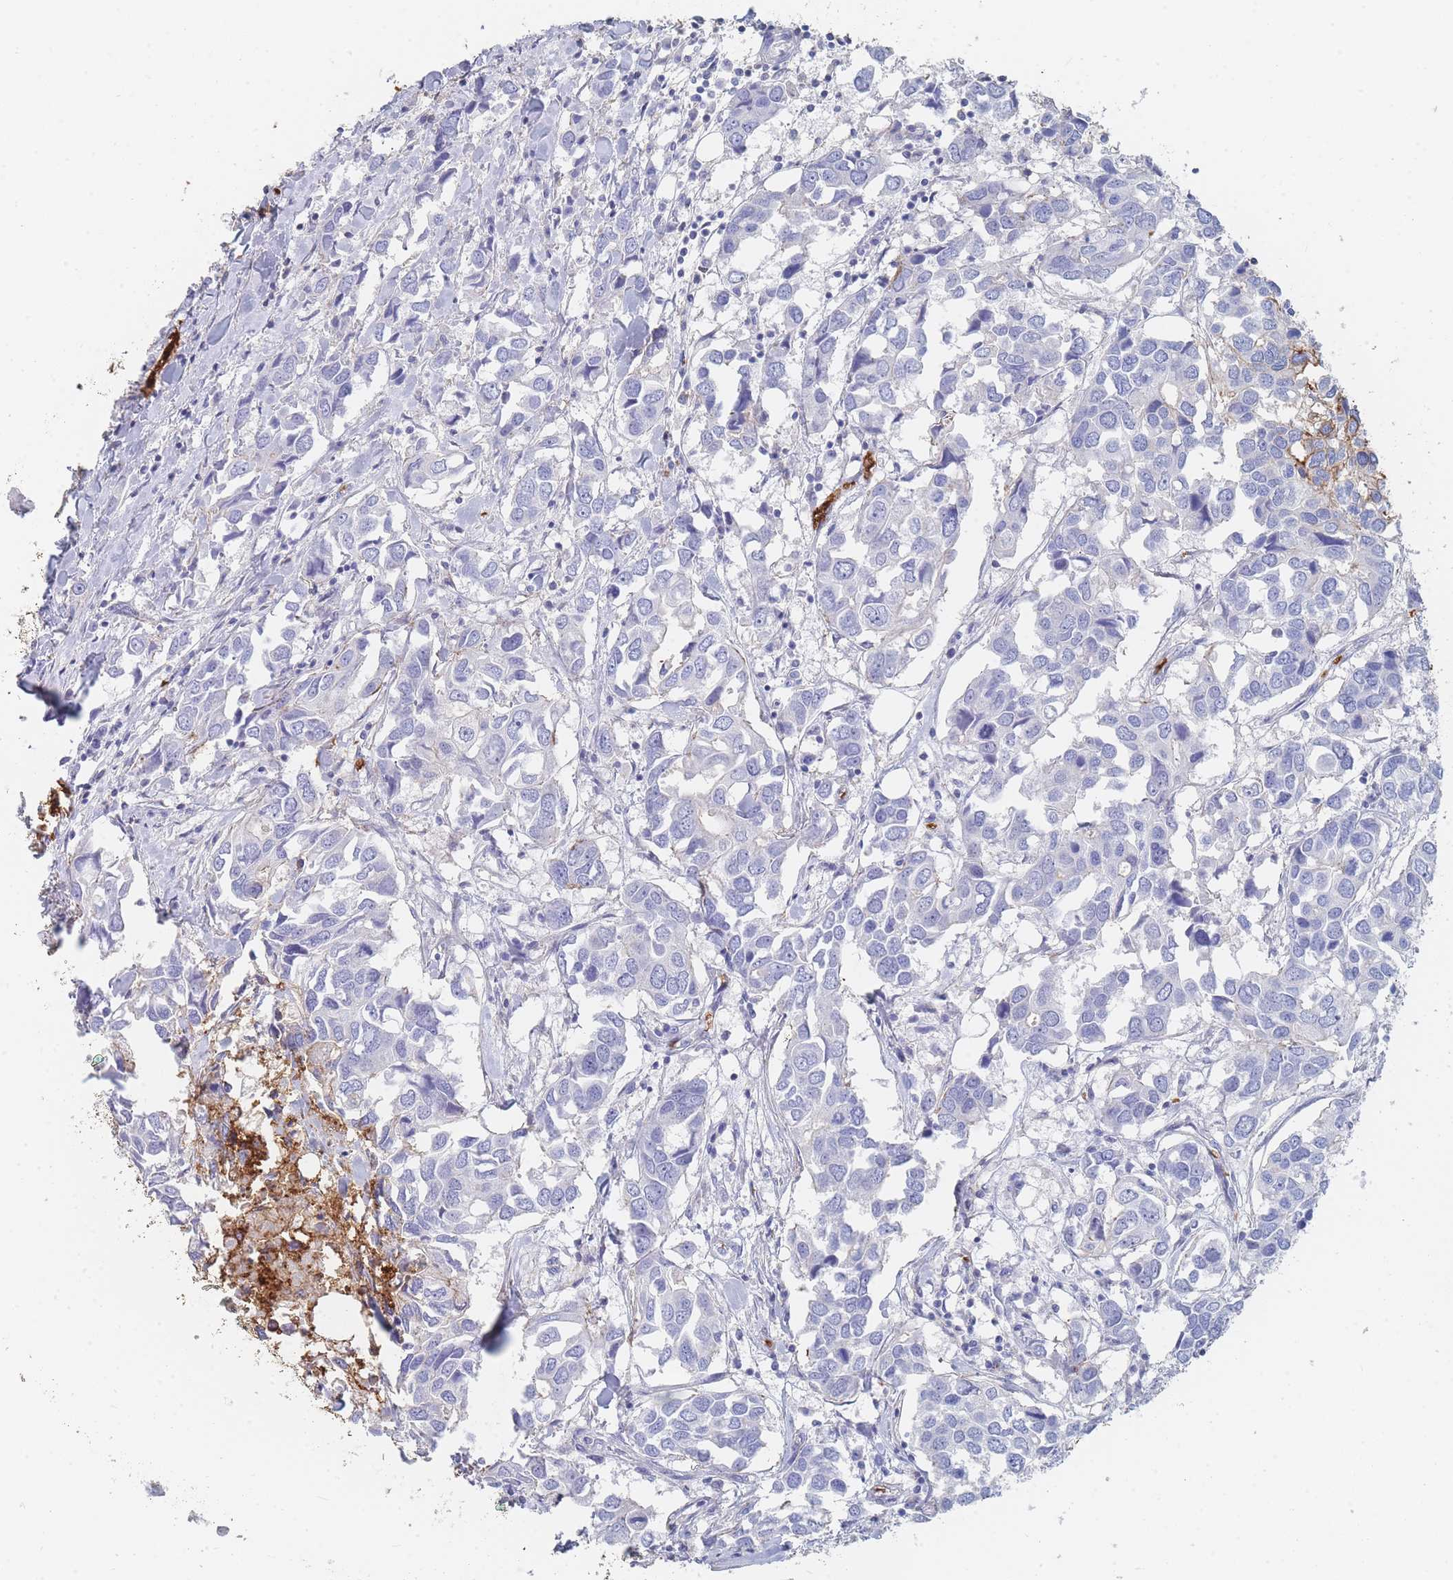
{"staining": {"intensity": "moderate", "quantity": "<25%", "location": "cytoplasmic/membranous"}, "tissue": "breast cancer", "cell_type": "Tumor cells", "image_type": "cancer", "snomed": [{"axis": "morphology", "description": "Duct carcinoma"}, {"axis": "topography", "description": "Breast"}], "caption": "Human breast cancer (intraductal carcinoma) stained for a protein (brown) displays moderate cytoplasmic/membranous positive positivity in approximately <25% of tumor cells.", "gene": "SLC2A1", "patient": {"sex": "female", "age": 83}}